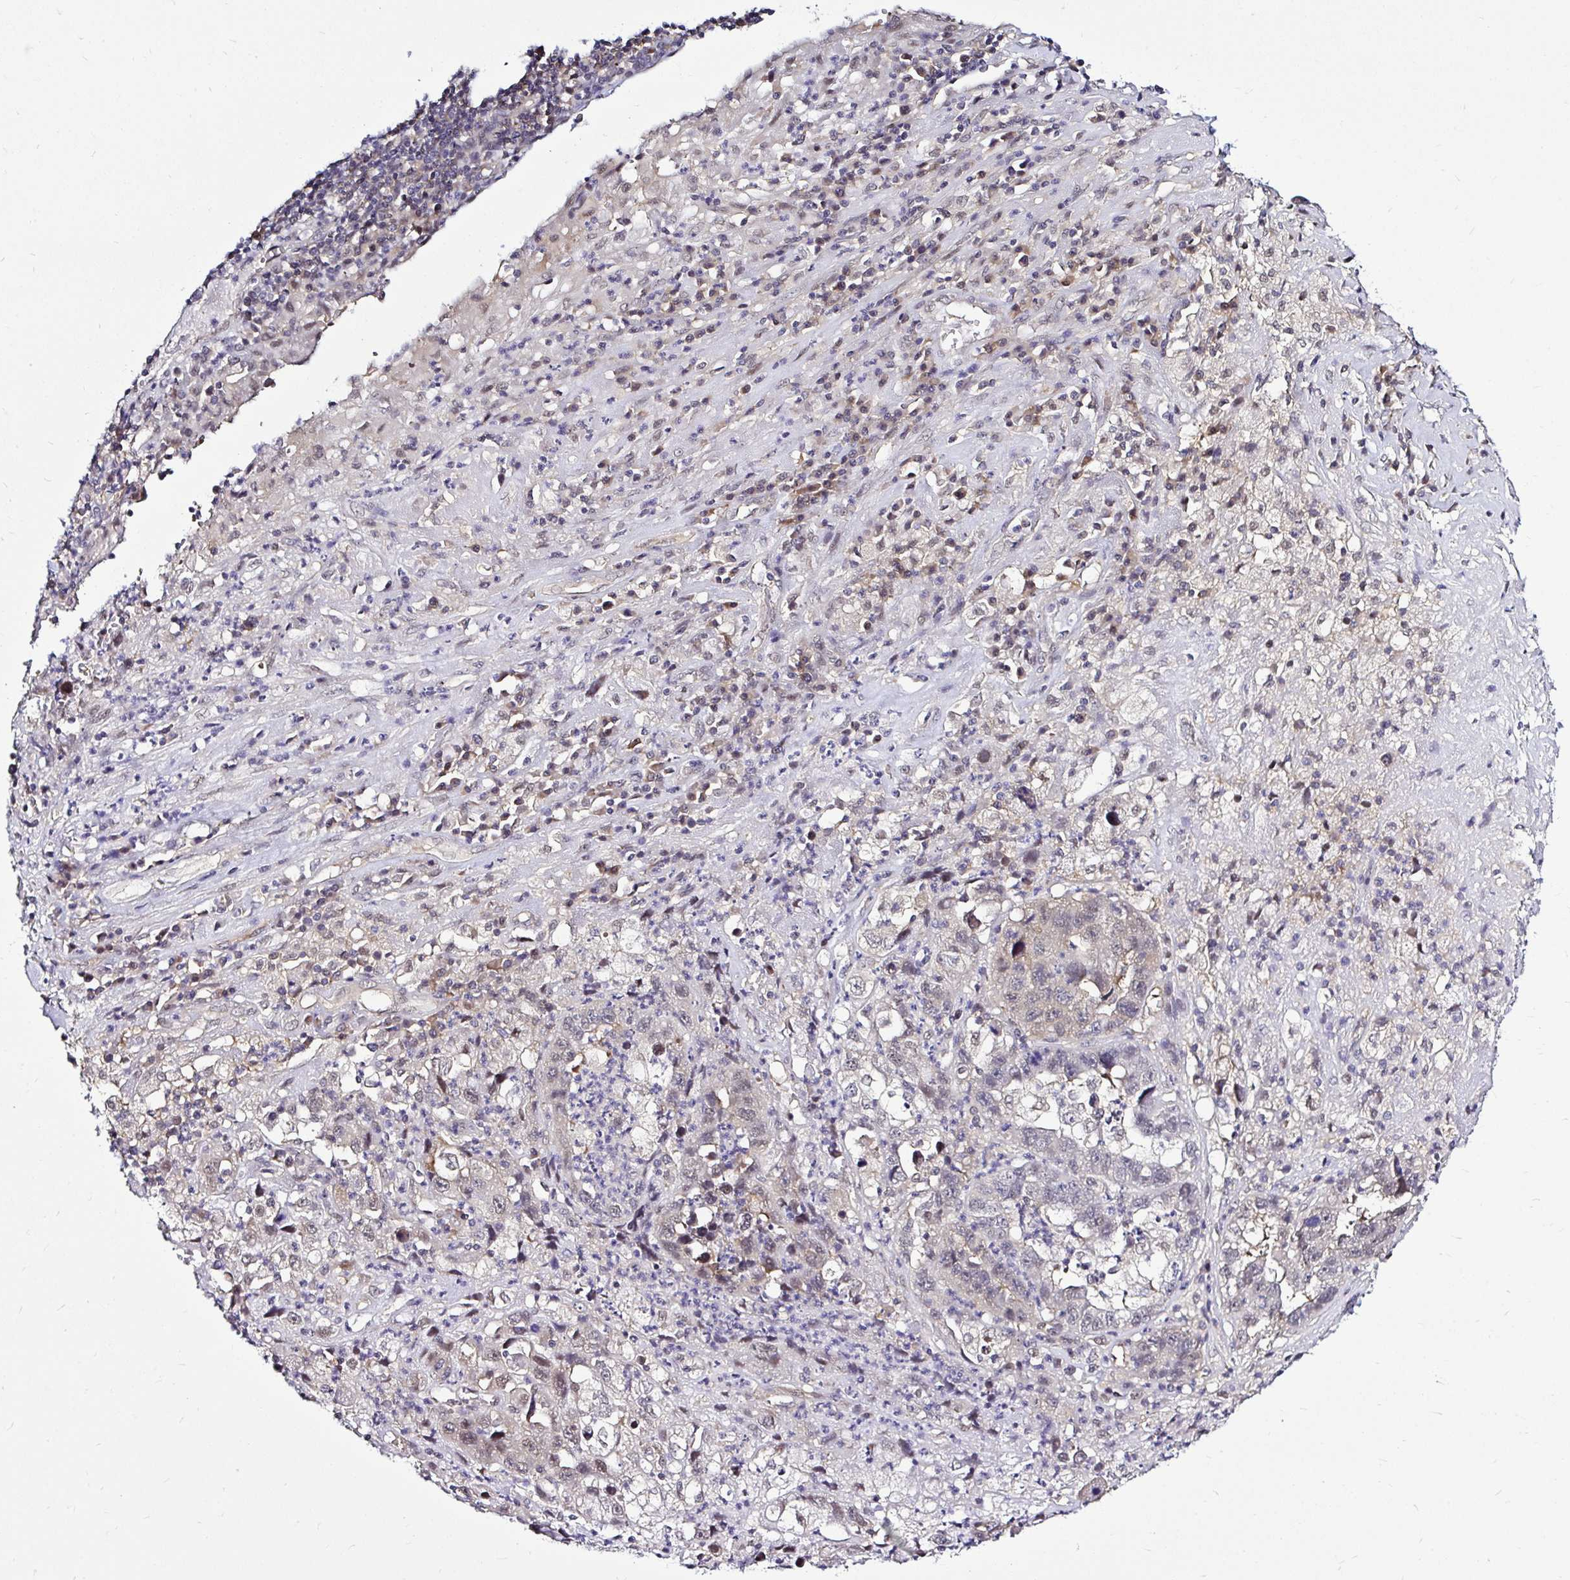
{"staining": {"intensity": "weak", "quantity": "25%-75%", "location": "nuclear"}, "tissue": "endometrial cancer", "cell_type": "Tumor cells", "image_type": "cancer", "snomed": [{"axis": "morphology", "description": "Adenocarcinoma, NOS"}, {"axis": "topography", "description": "Uterus"}], "caption": "There is low levels of weak nuclear staining in tumor cells of endometrial cancer, as demonstrated by immunohistochemical staining (brown color).", "gene": "PSMD3", "patient": {"sex": "female", "age": 62}}